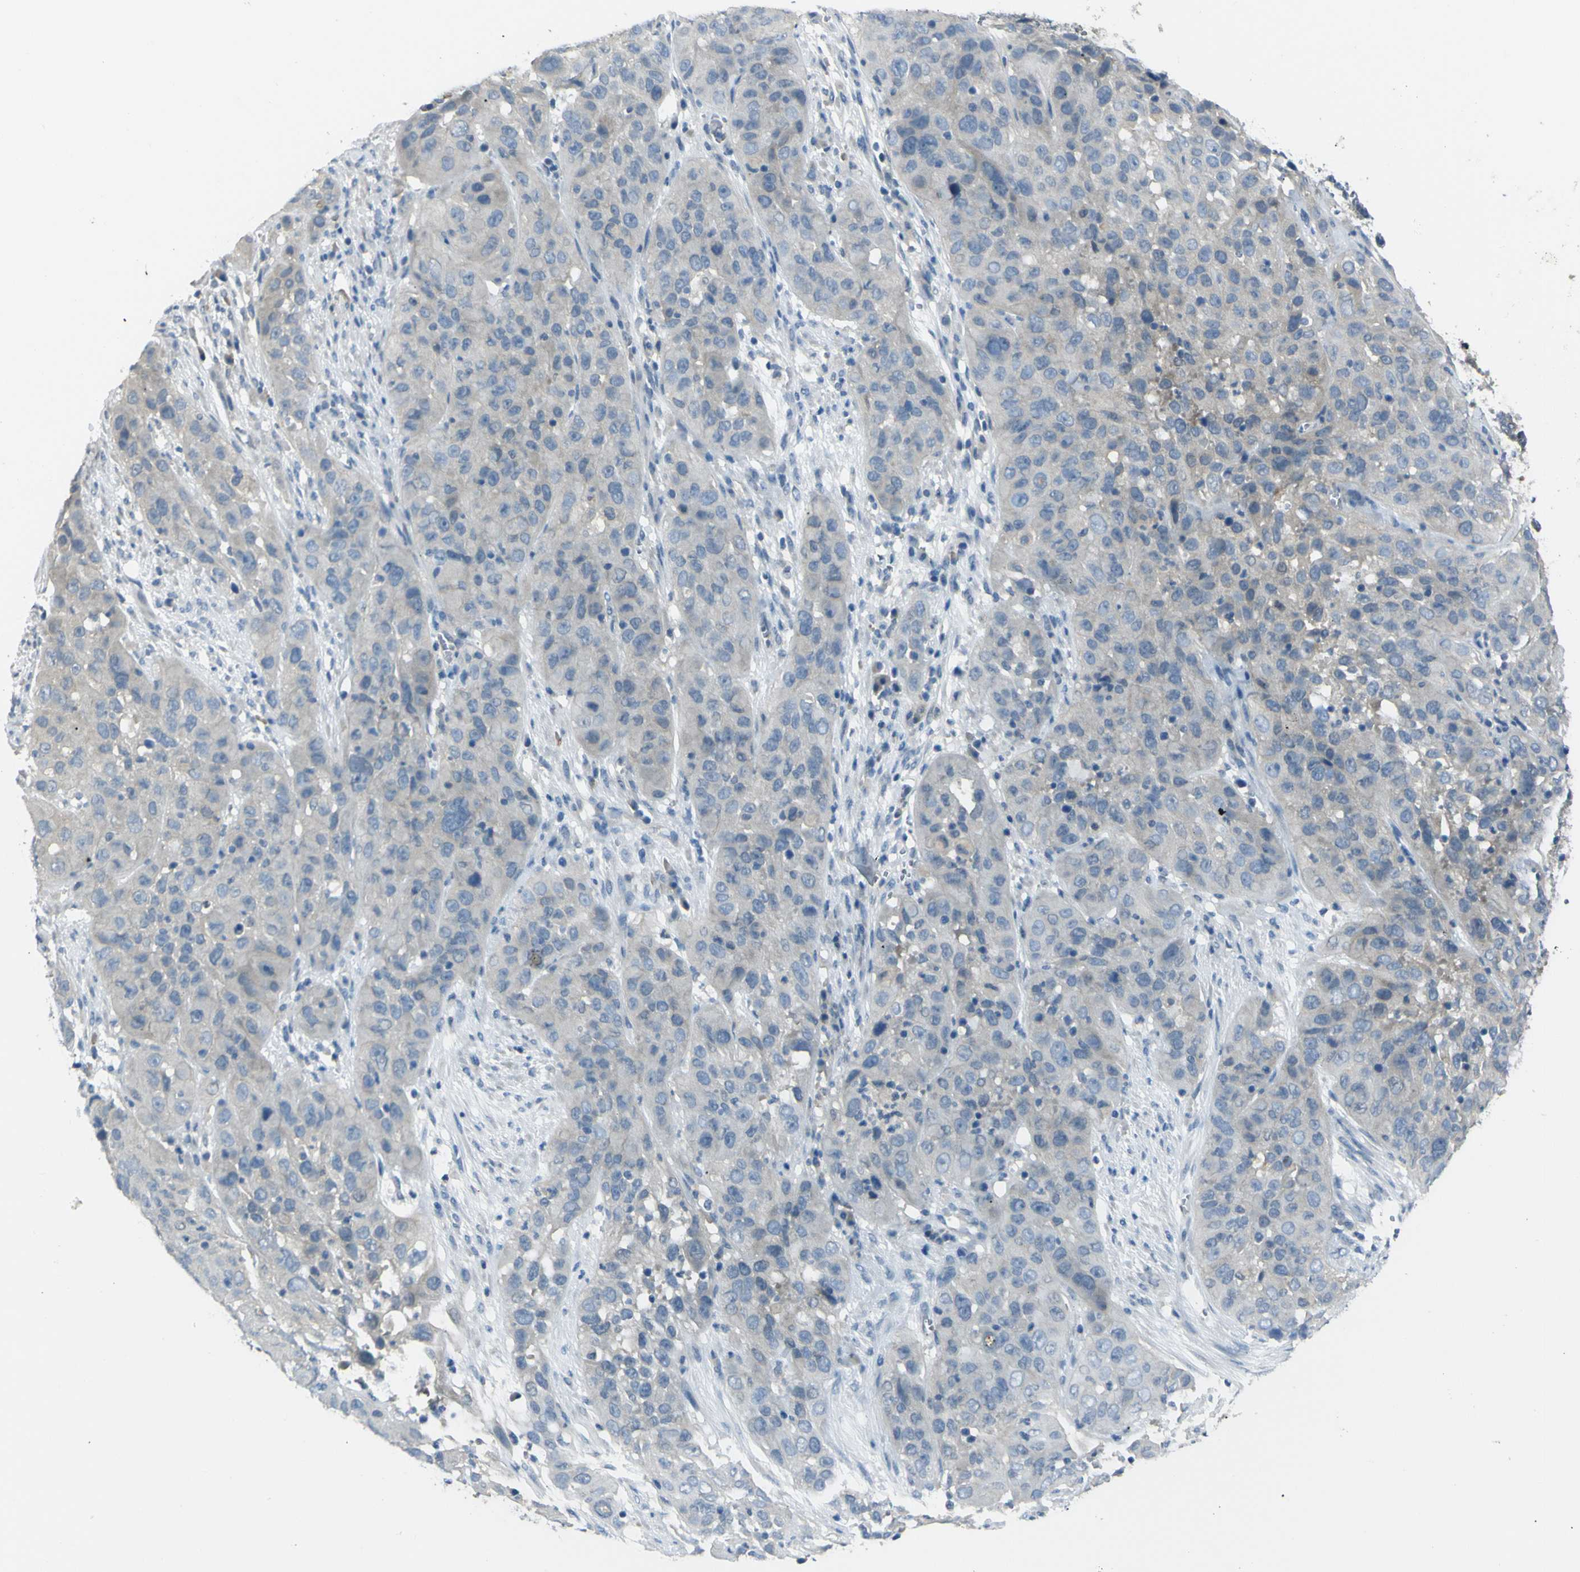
{"staining": {"intensity": "negative", "quantity": "none", "location": "none"}, "tissue": "cervical cancer", "cell_type": "Tumor cells", "image_type": "cancer", "snomed": [{"axis": "morphology", "description": "Squamous cell carcinoma, NOS"}, {"axis": "topography", "description": "Cervix"}], "caption": "Tumor cells are negative for protein expression in human cervical cancer (squamous cell carcinoma).", "gene": "C6orf89", "patient": {"sex": "female", "age": 32}}